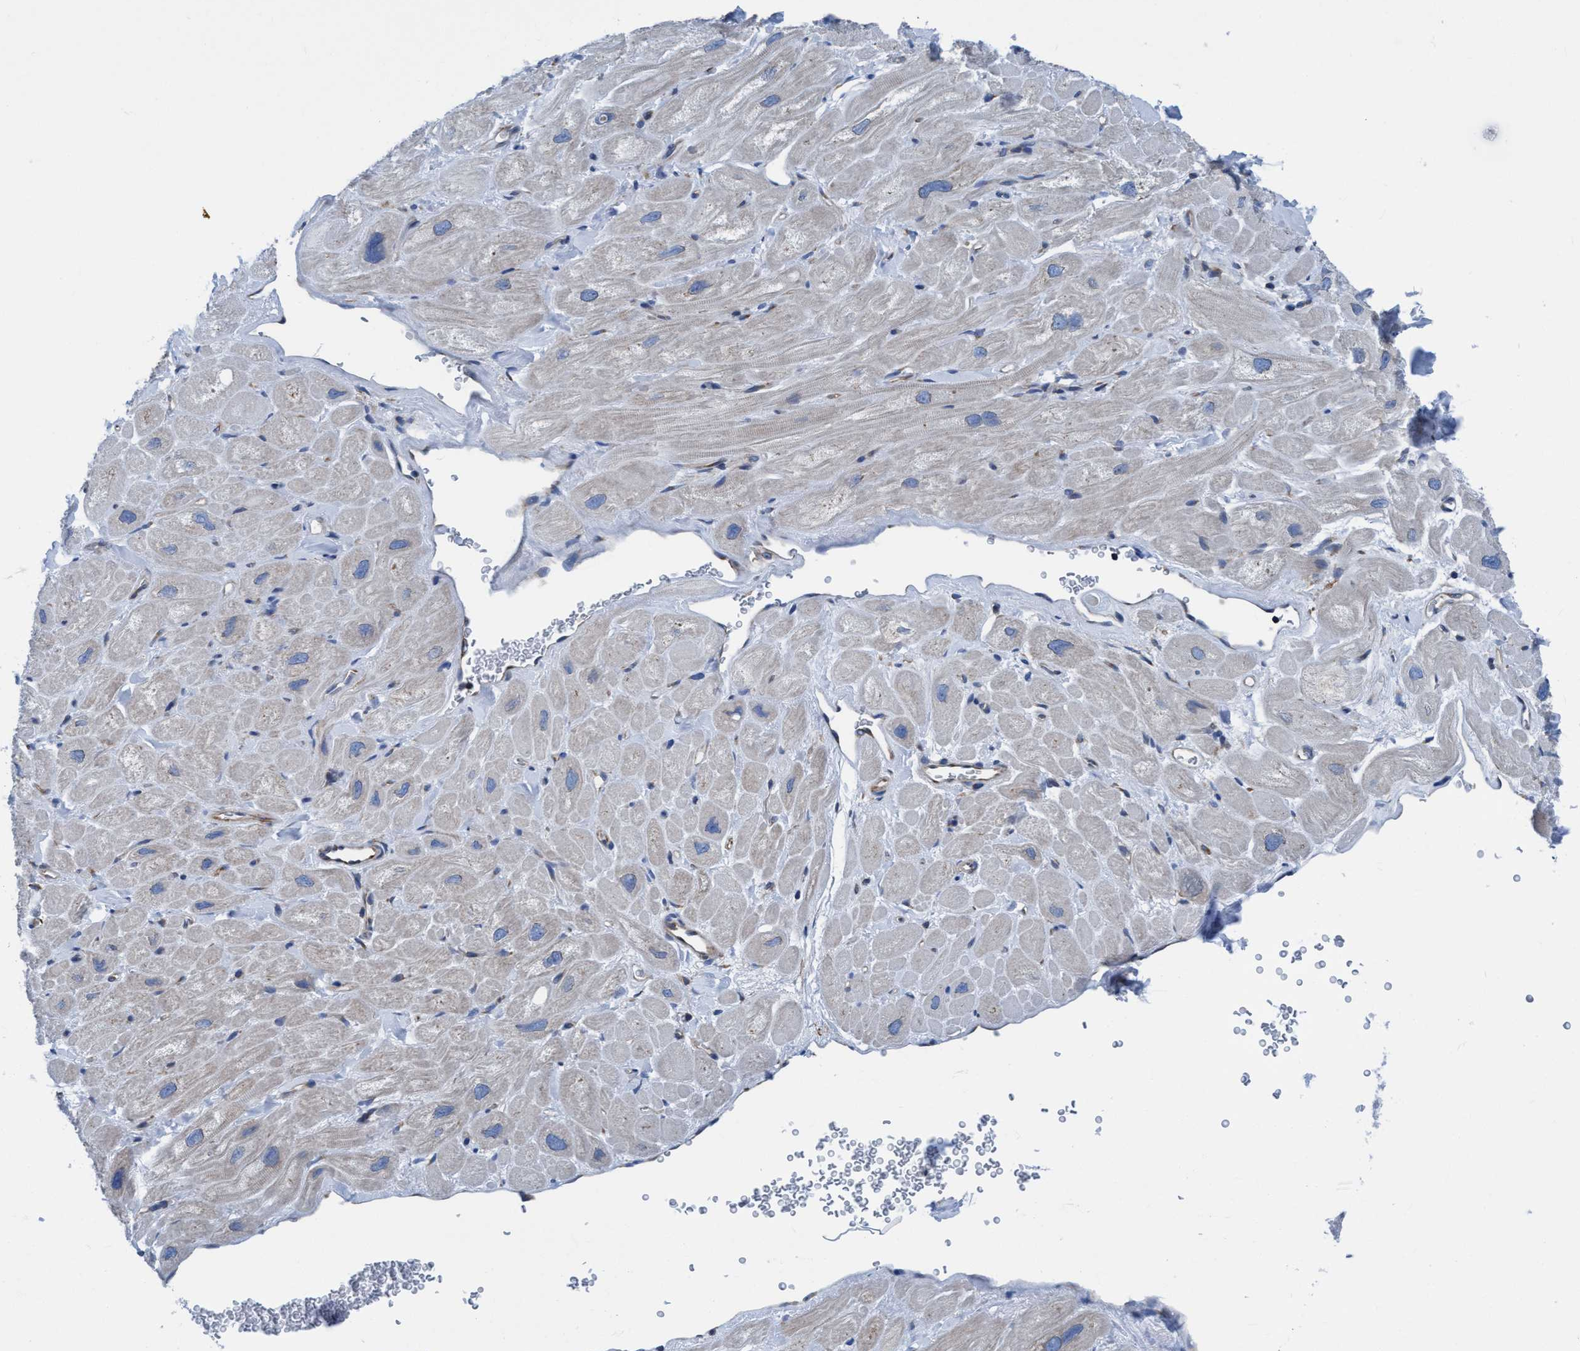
{"staining": {"intensity": "negative", "quantity": "none", "location": "none"}, "tissue": "heart muscle", "cell_type": "Cardiomyocytes", "image_type": "normal", "snomed": [{"axis": "morphology", "description": "Normal tissue, NOS"}, {"axis": "topography", "description": "Heart"}], "caption": "Heart muscle stained for a protein using immunohistochemistry (IHC) exhibits no positivity cardiomyocytes.", "gene": "NMT1", "patient": {"sex": "male", "age": 49}}